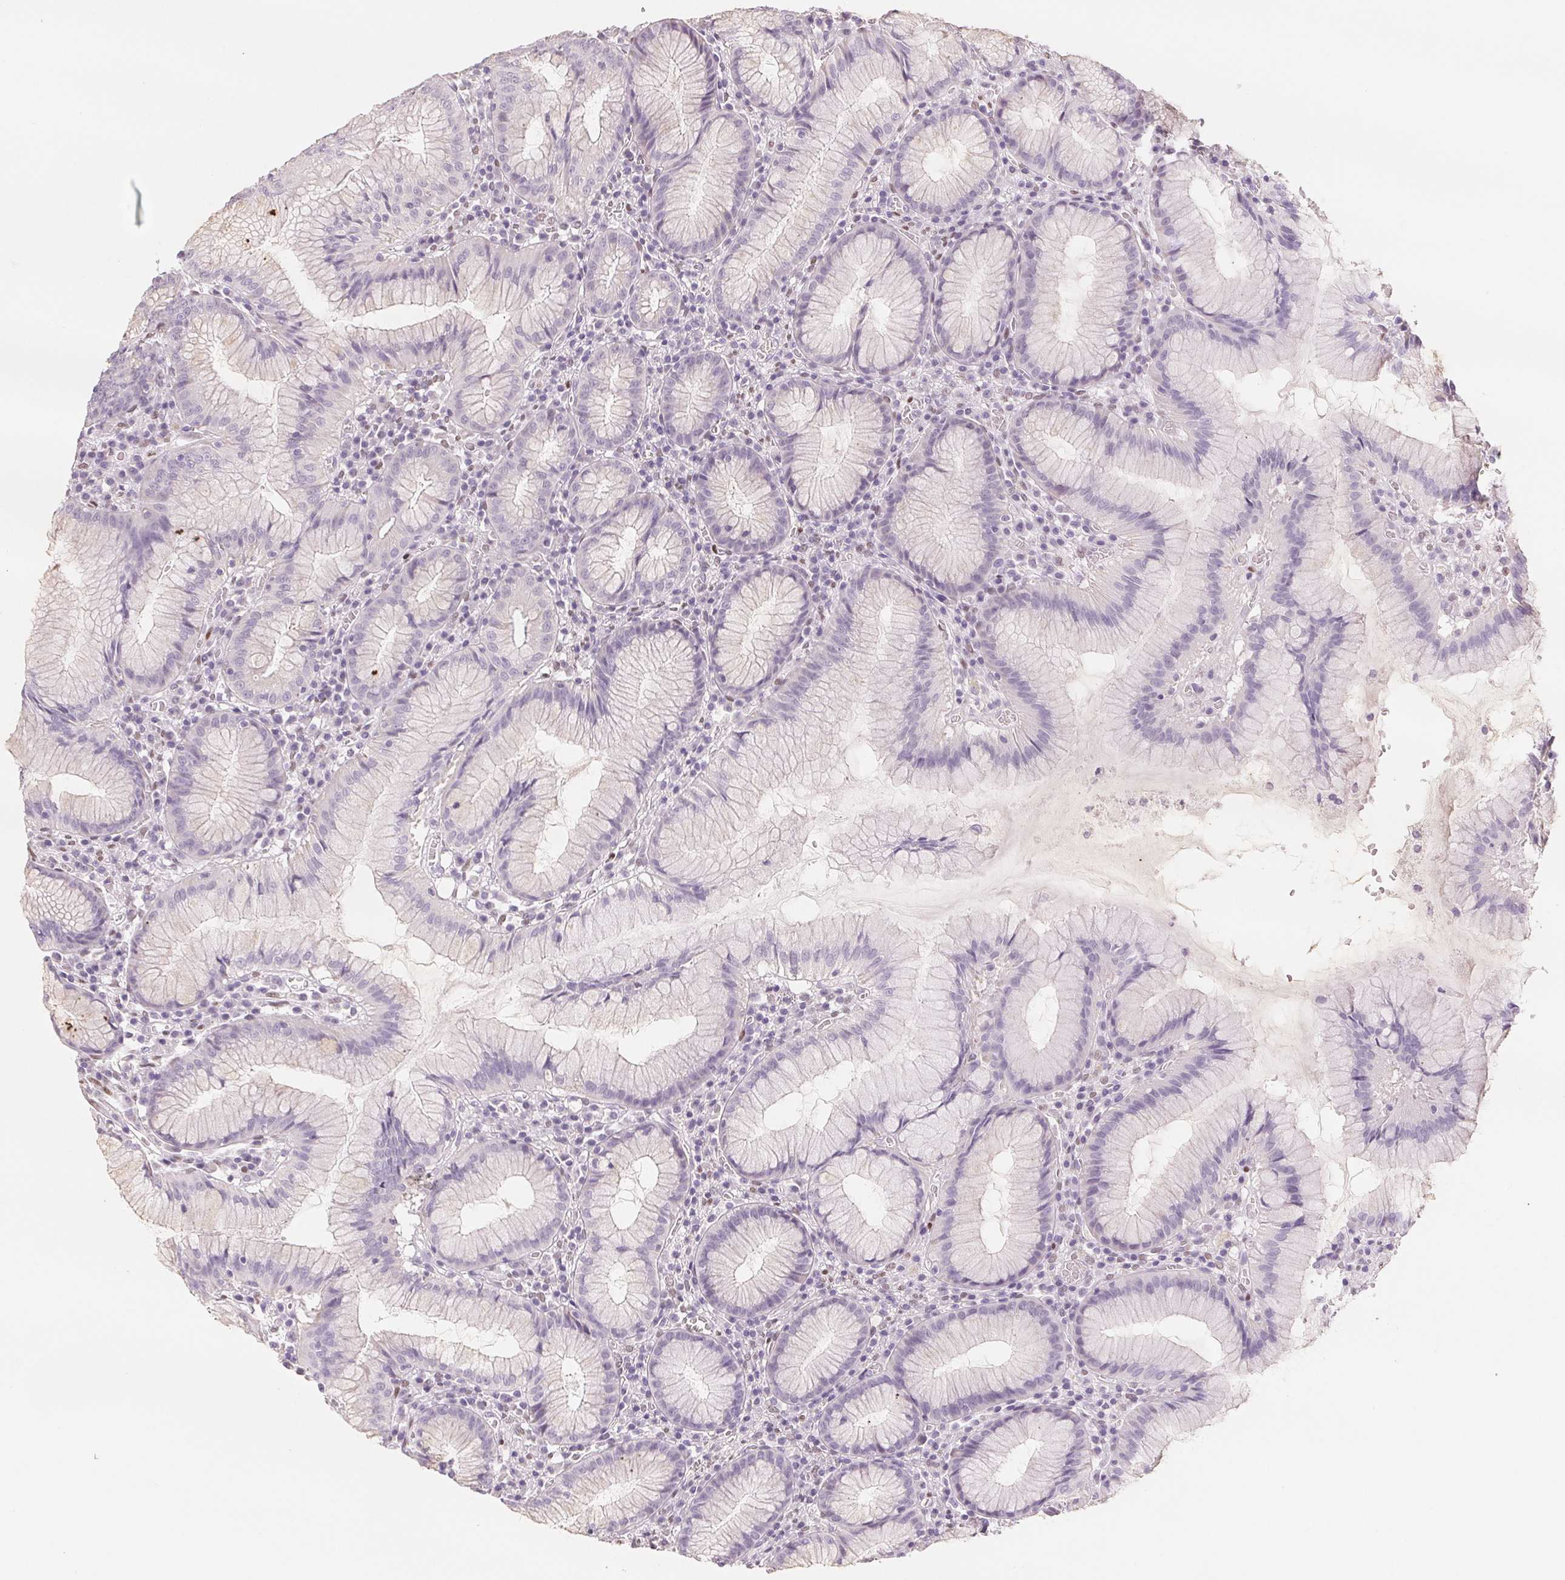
{"staining": {"intensity": "strong", "quantity": "25%-75%", "location": "nuclear"}, "tissue": "stomach", "cell_type": "Glandular cells", "image_type": "normal", "snomed": [{"axis": "morphology", "description": "Normal tissue, NOS"}, {"axis": "topography", "description": "Stomach"}], "caption": "Immunohistochemistry (IHC) photomicrograph of unremarkable stomach: stomach stained using immunohistochemistry displays high levels of strong protein expression localized specifically in the nuclear of glandular cells, appearing as a nuclear brown color.", "gene": "SMARCD3", "patient": {"sex": "male", "age": 55}}